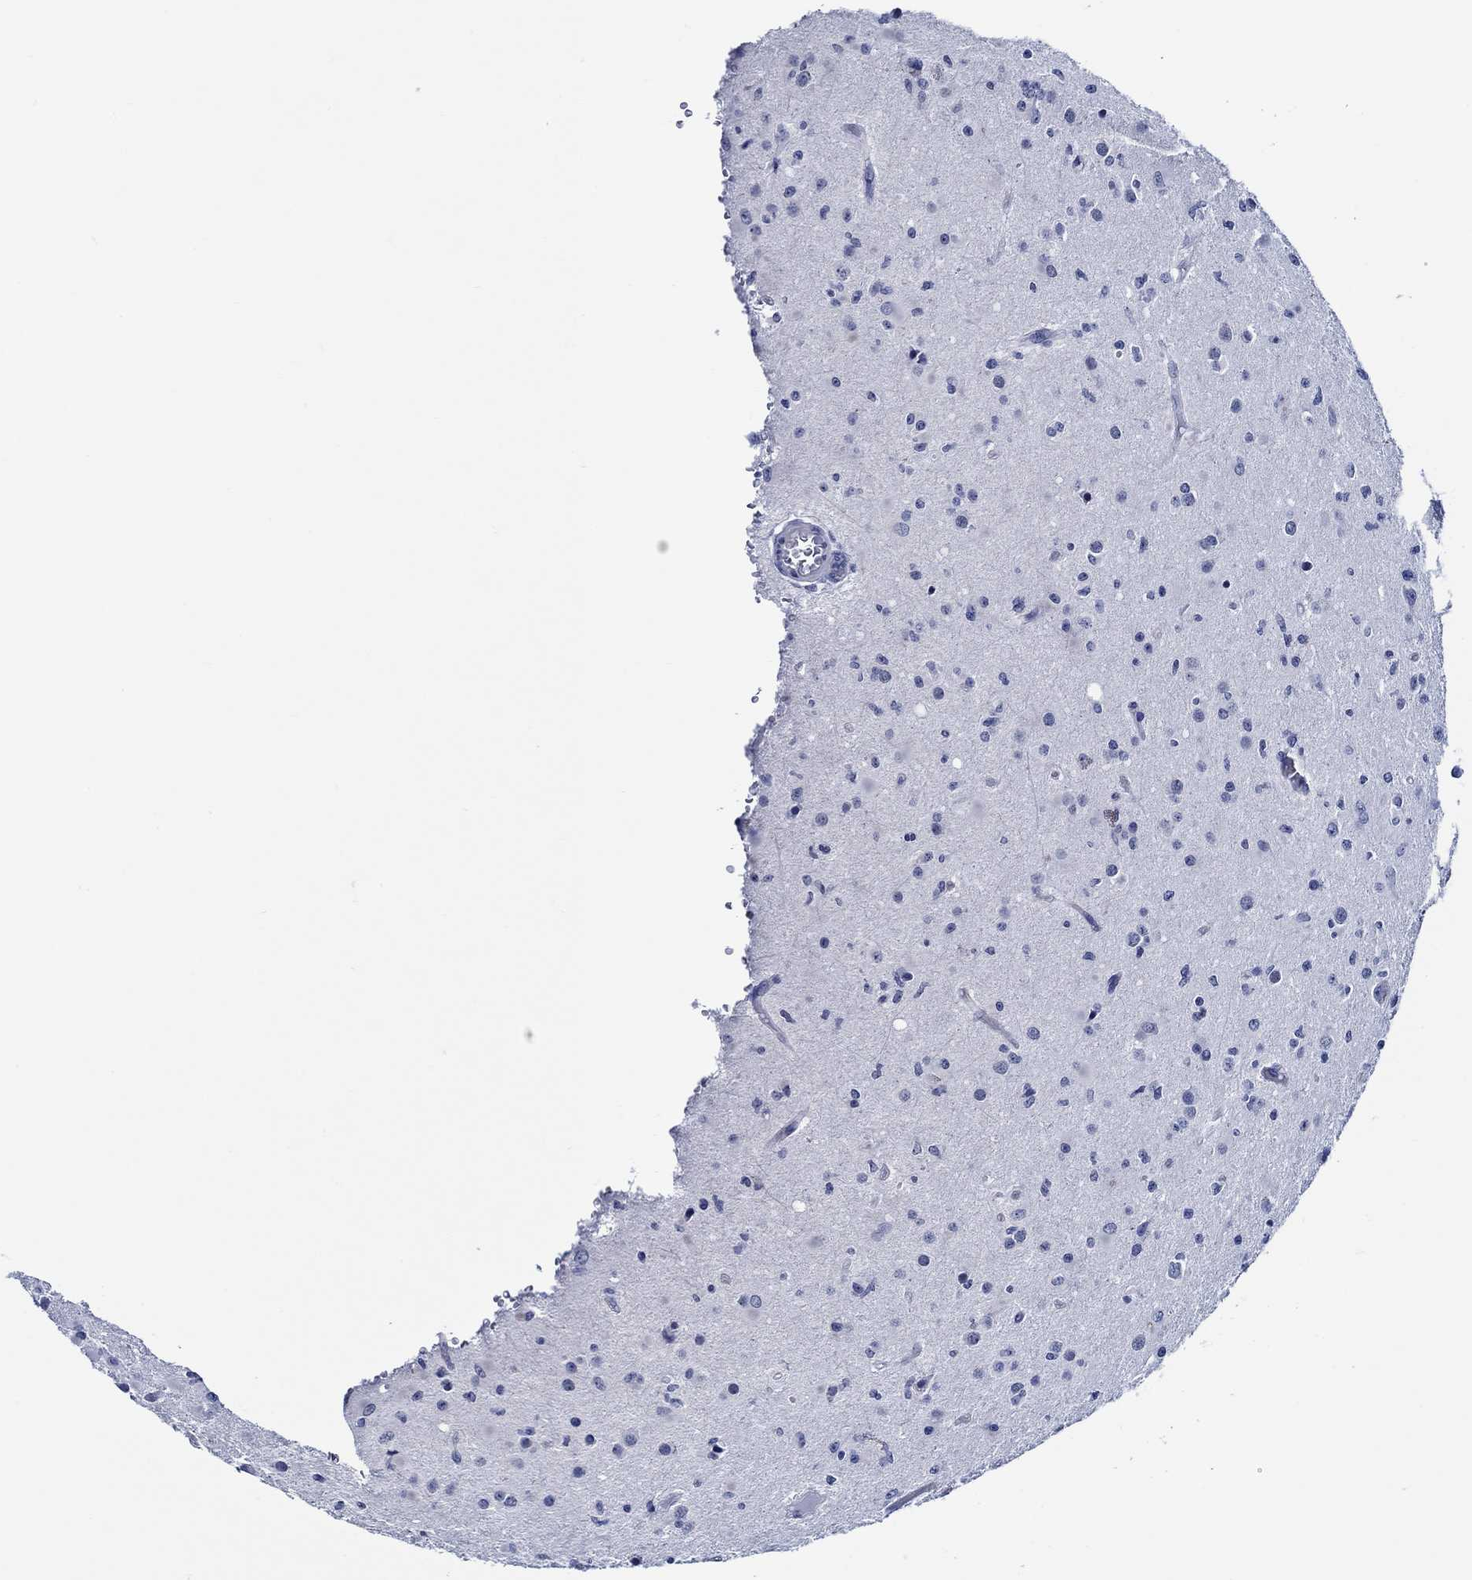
{"staining": {"intensity": "negative", "quantity": "none", "location": "none"}, "tissue": "glioma", "cell_type": "Tumor cells", "image_type": "cancer", "snomed": [{"axis": "morphology", "description": "Glioma, malignant, Low grade"}, {"axis": "topography", "description": "Brain"}], "caption": "Immunohistochemistry histopathology image of neoplastic tissue: malignant glioma (low-grade) stained with DAB (3,3'-diaminobenzidine) exhibits no significant protein staining in tumor cells.", "gene": "WDR62", "patient": {"sex": "female", "age": 45}}